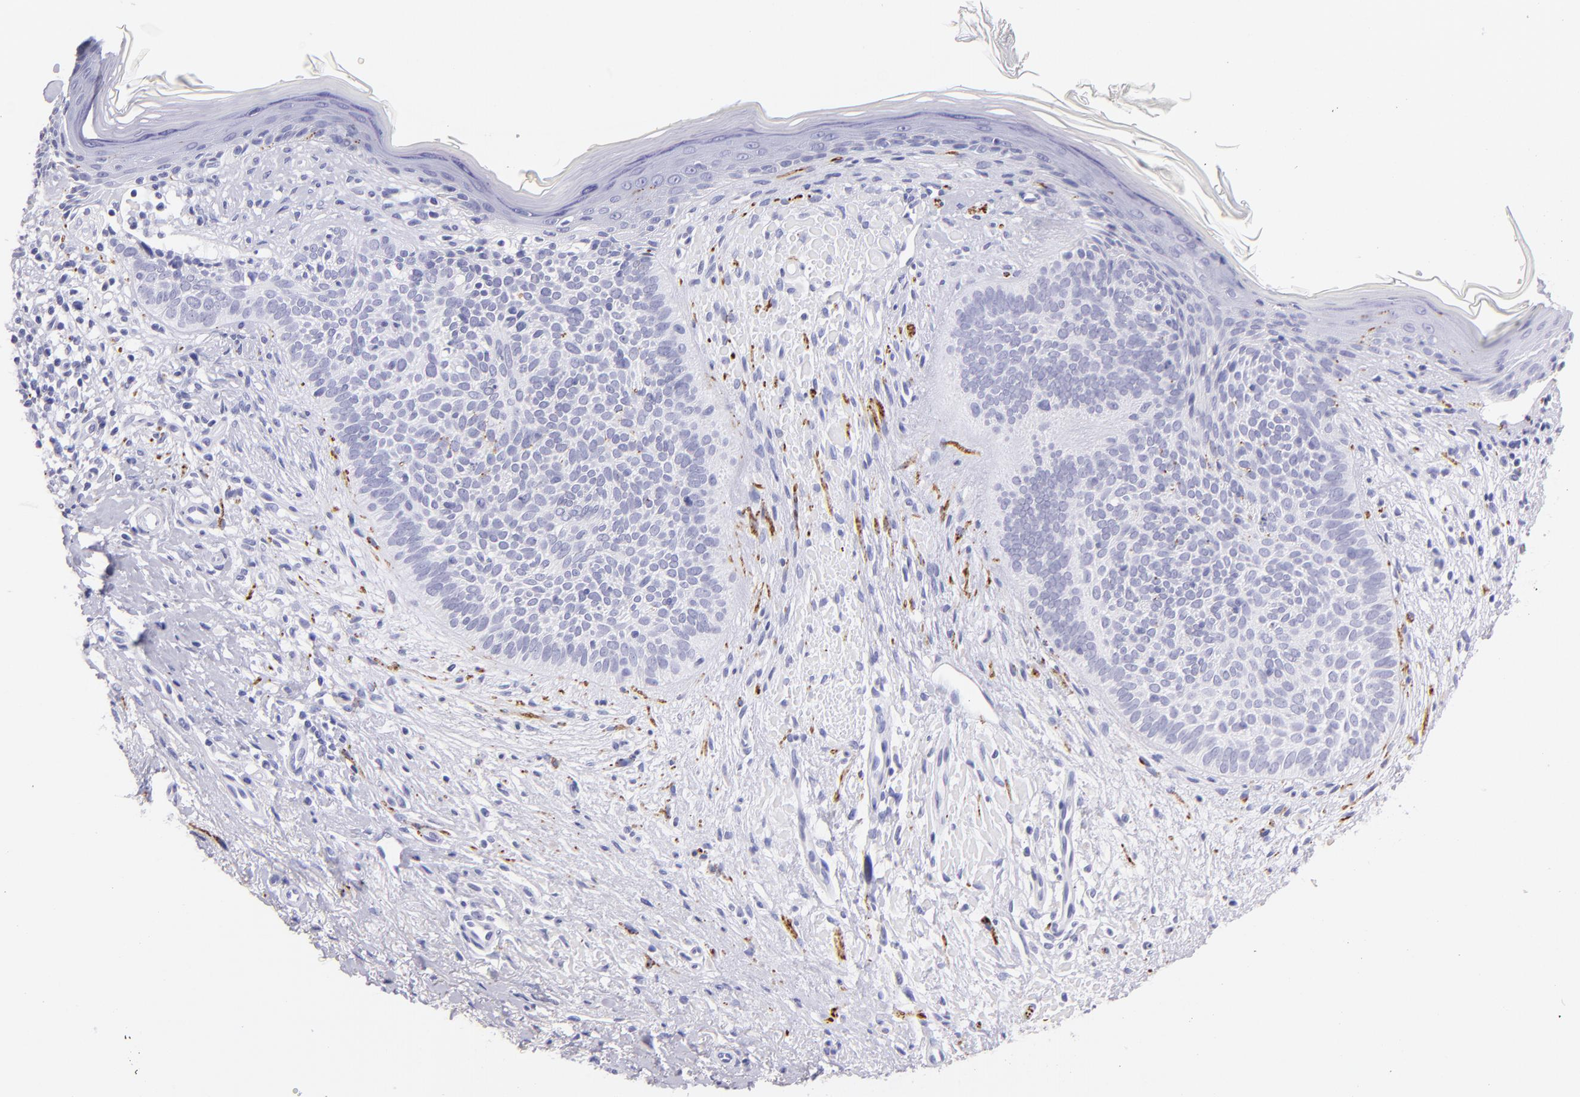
{"staining": {"intensity": "negative", "quantity": "none", "location": "none"}, "tissue": "skin cancer", "cell_type": "Tumor cells", "image_type": "cancer", "snomed": [{"axis": "morphology", "description": "Basal cell carcinoma"}, {"axis": "topography", "description": "Skin"}], "caption": "High magnification brightfield microscopy of skin basal cell carcinoma stained with DAB (brown) and counterstained with hematoxylin (blue): tumor cells show no significant expression.", "gene": "UCHL1", "patient": {"sex": "female", "age": 78}}